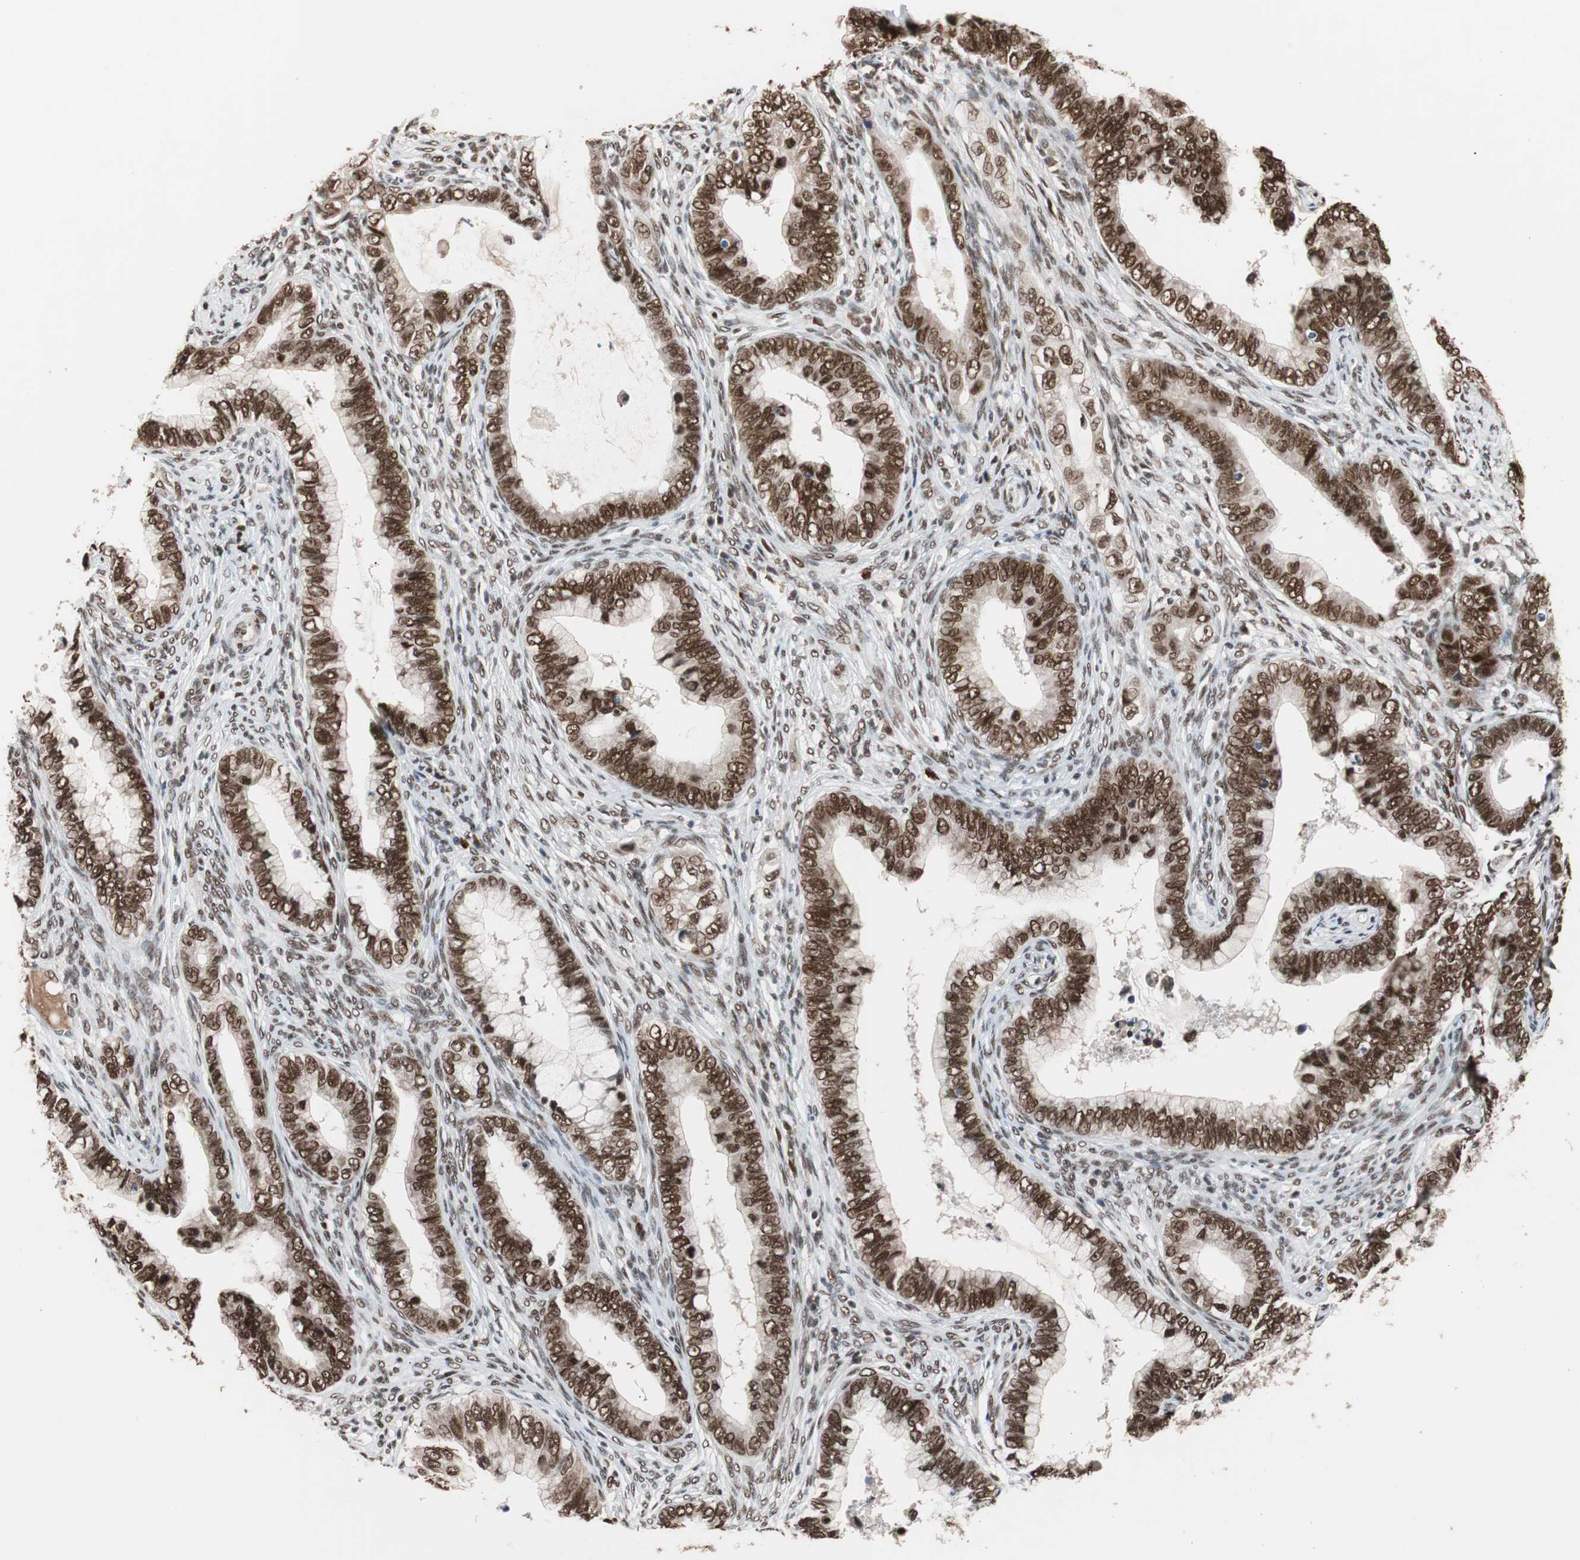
{"staining": {"intensity": "strong", "quantity": ">75%", "location": "nuclear"}, "tissue": "cervical cancer", "cell_type": "Tumor cells", "image_type": "cancer", "snomed": [{"axis": "morphology", "description": "Adenocarcinoma, NOS"}, {"axis": "topography", "description": "Cervix"}], "caption": "Protein analysis of cervical cancer (adenocarcinoma) tissue exhibits strong nuclear positivity in about >75% of tumor cells. Using DAB (brown) and hematoxylin (blue) stains, captured at high magnification using brightfield microscopy.", "gene": "CHAMP1", "patient": {"sex": "female", "age": 44}}